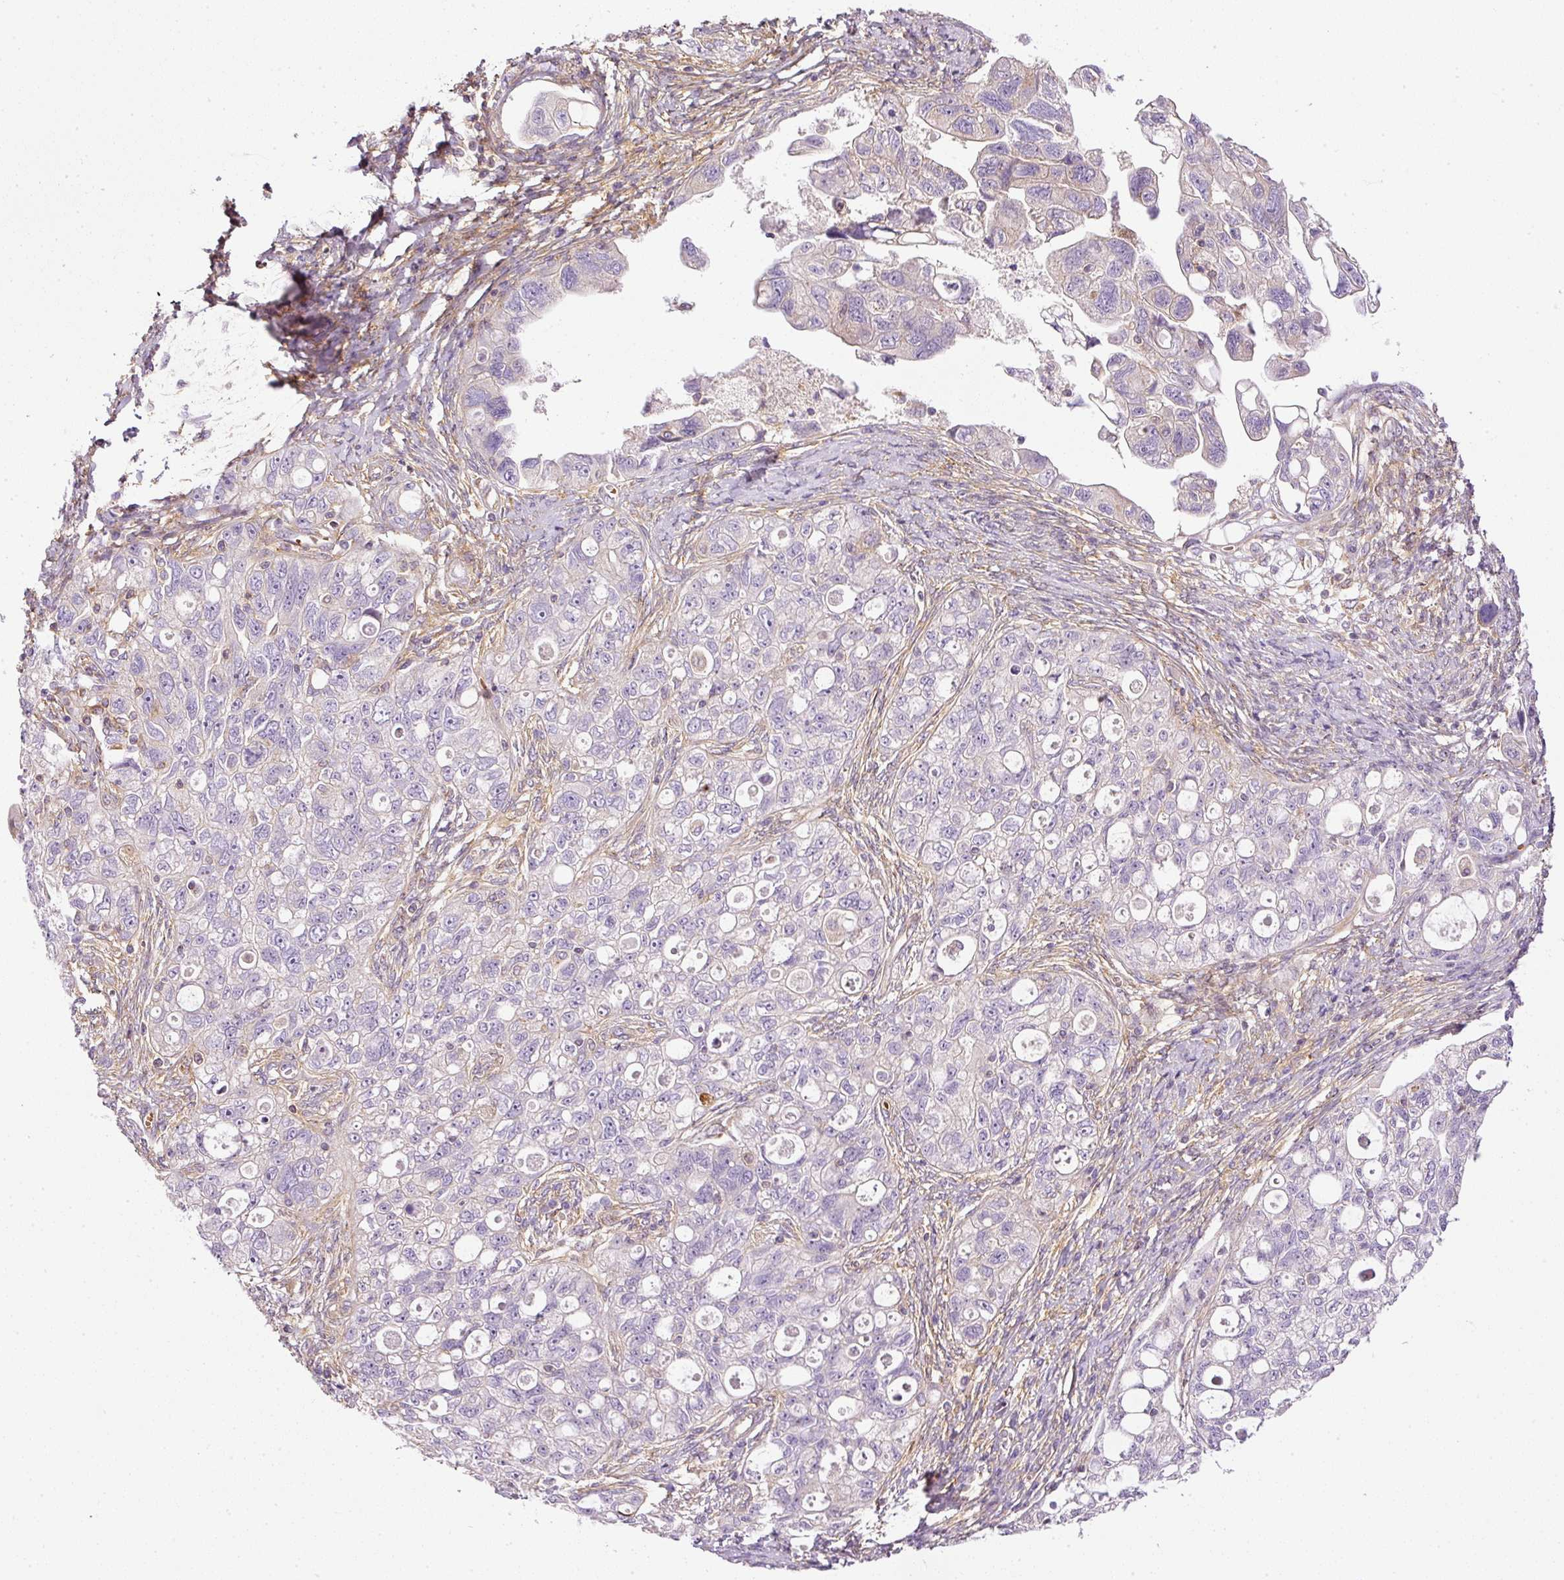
{"staining": {"intensity": "negative", "quantity": "none", "location": "none"}, "tissue": "ovarian cancer", "cell_type": "Tumor cells", "image_type": "cancer", "snomed": [{"axis": "morphology", "description": "Carcinoma, NOS"}, {"axis": "morphology", "description": "Cystadenocarcinoma, serous, NOS"}, {"axis": "topography", "description": "Ovary"}], "caption": "Immunohistochemistry (IHC) image of human ovarian serous cystadenocarcinoma stained for a protein (brown), which demonstrates no staining in tumor cells. (DAB immunohistochemistry (IHC) visualized using brightfield microscopy, high magnification).", "gene": "TBC1D2B", "patient": {"sex": "female", "age": 69}}